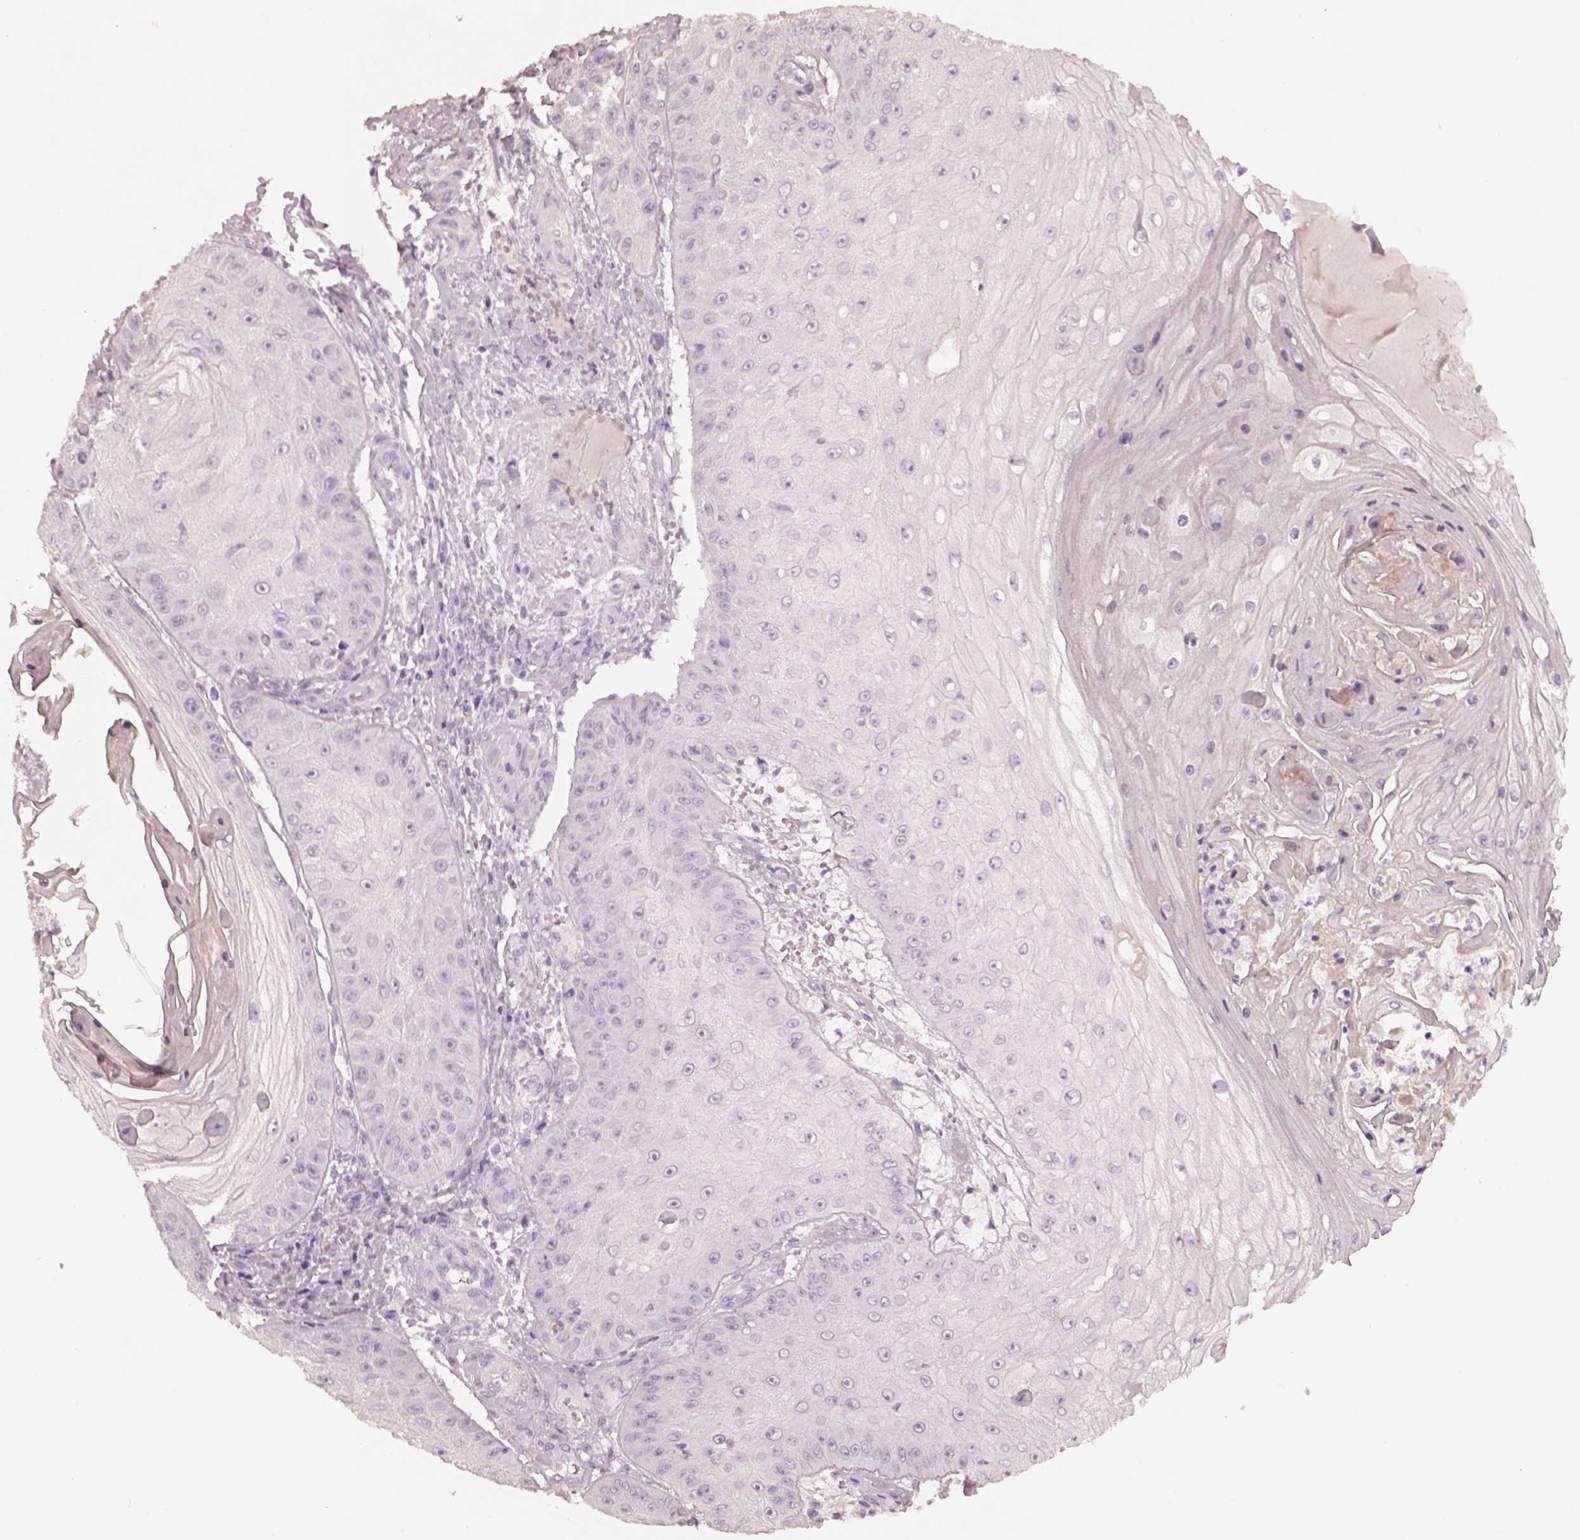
{"staining": {"intensity": "negative", "quantity": "none", "location": "none"}, "tissue": "skin cancer", "cell_type": "Tumor cells", "image_type": "cancer", "snomed": [{"axis": "morphology", "description": "Squamous cell carcinoma, NOS"}, {"axis": "topography", "description": "Skin"}], "caption": "Tumor cells are negative for brown protein staining in skin cancer. Brightfield microscopy of IHC stained with DAB (3,3'-diaminobenzidine) (brown) and hematoxylin (blue), captured at high magnification.", "gene": "KCNIP3", "patient": {"sex": "male", "age": 70}}